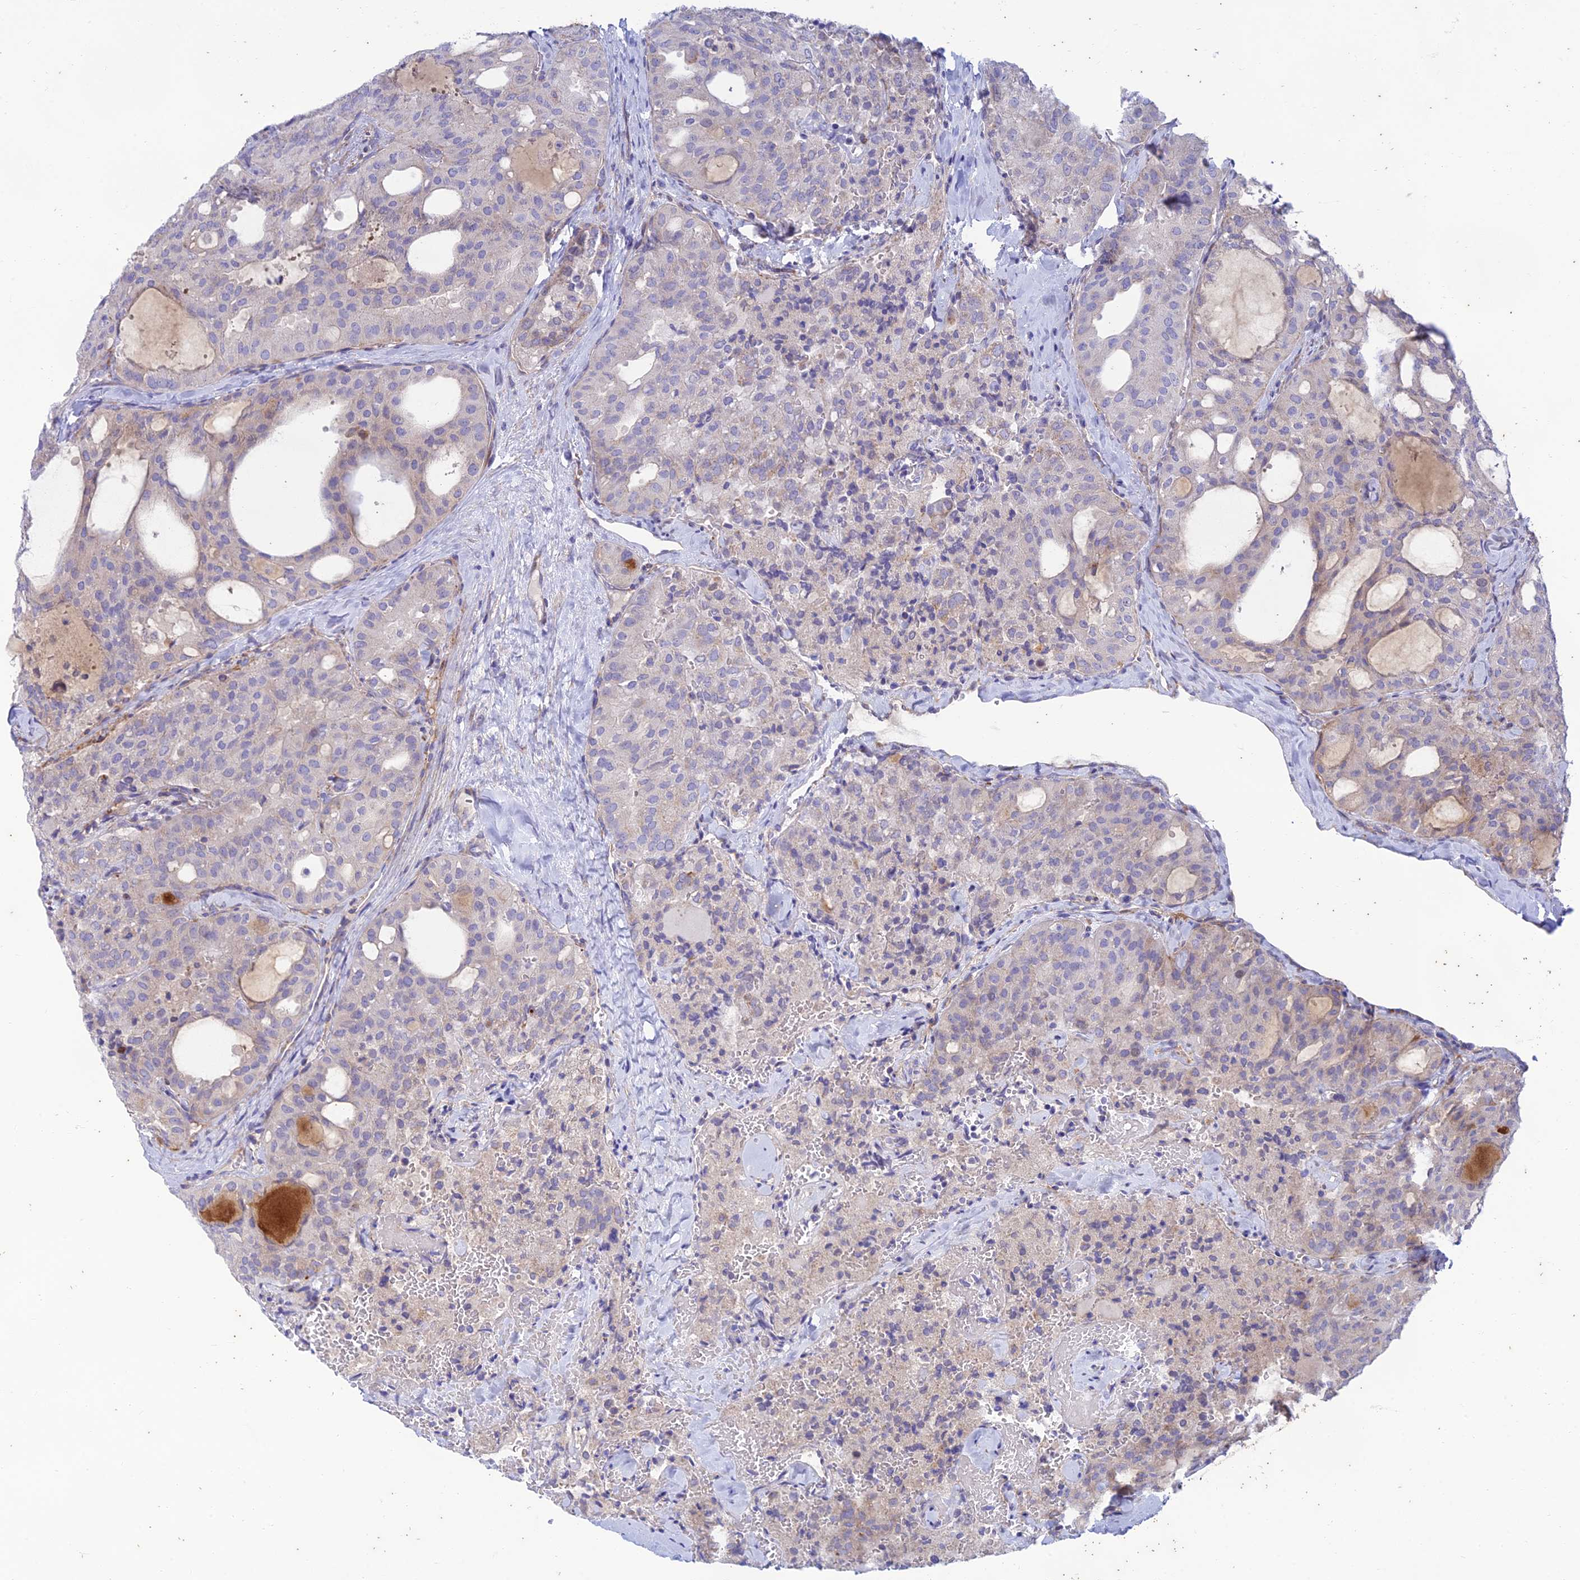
{"staining": {"intensity": "negative", "quantity": "none", "location": "none"}, "tissue": "thyroid cancer", "cell_type": "Tumor cells", "image_type": "cancer", "snomed": [{"axis": "morphology", "description": "Follicular adenoma carcinoma, NOS"}, {"axis": "topography", "description": "Thyroid gland"}], "caption": "This image is of follicular adenoma carcinoma (thyroid) stained with immunohistochemistry (IHC) to label a protein in brown with the nuclei are counter-stained blue. There is no expression in tumor cells.", "gene": "PTCD2", "patient": {"sex": "male", "age": 75}}